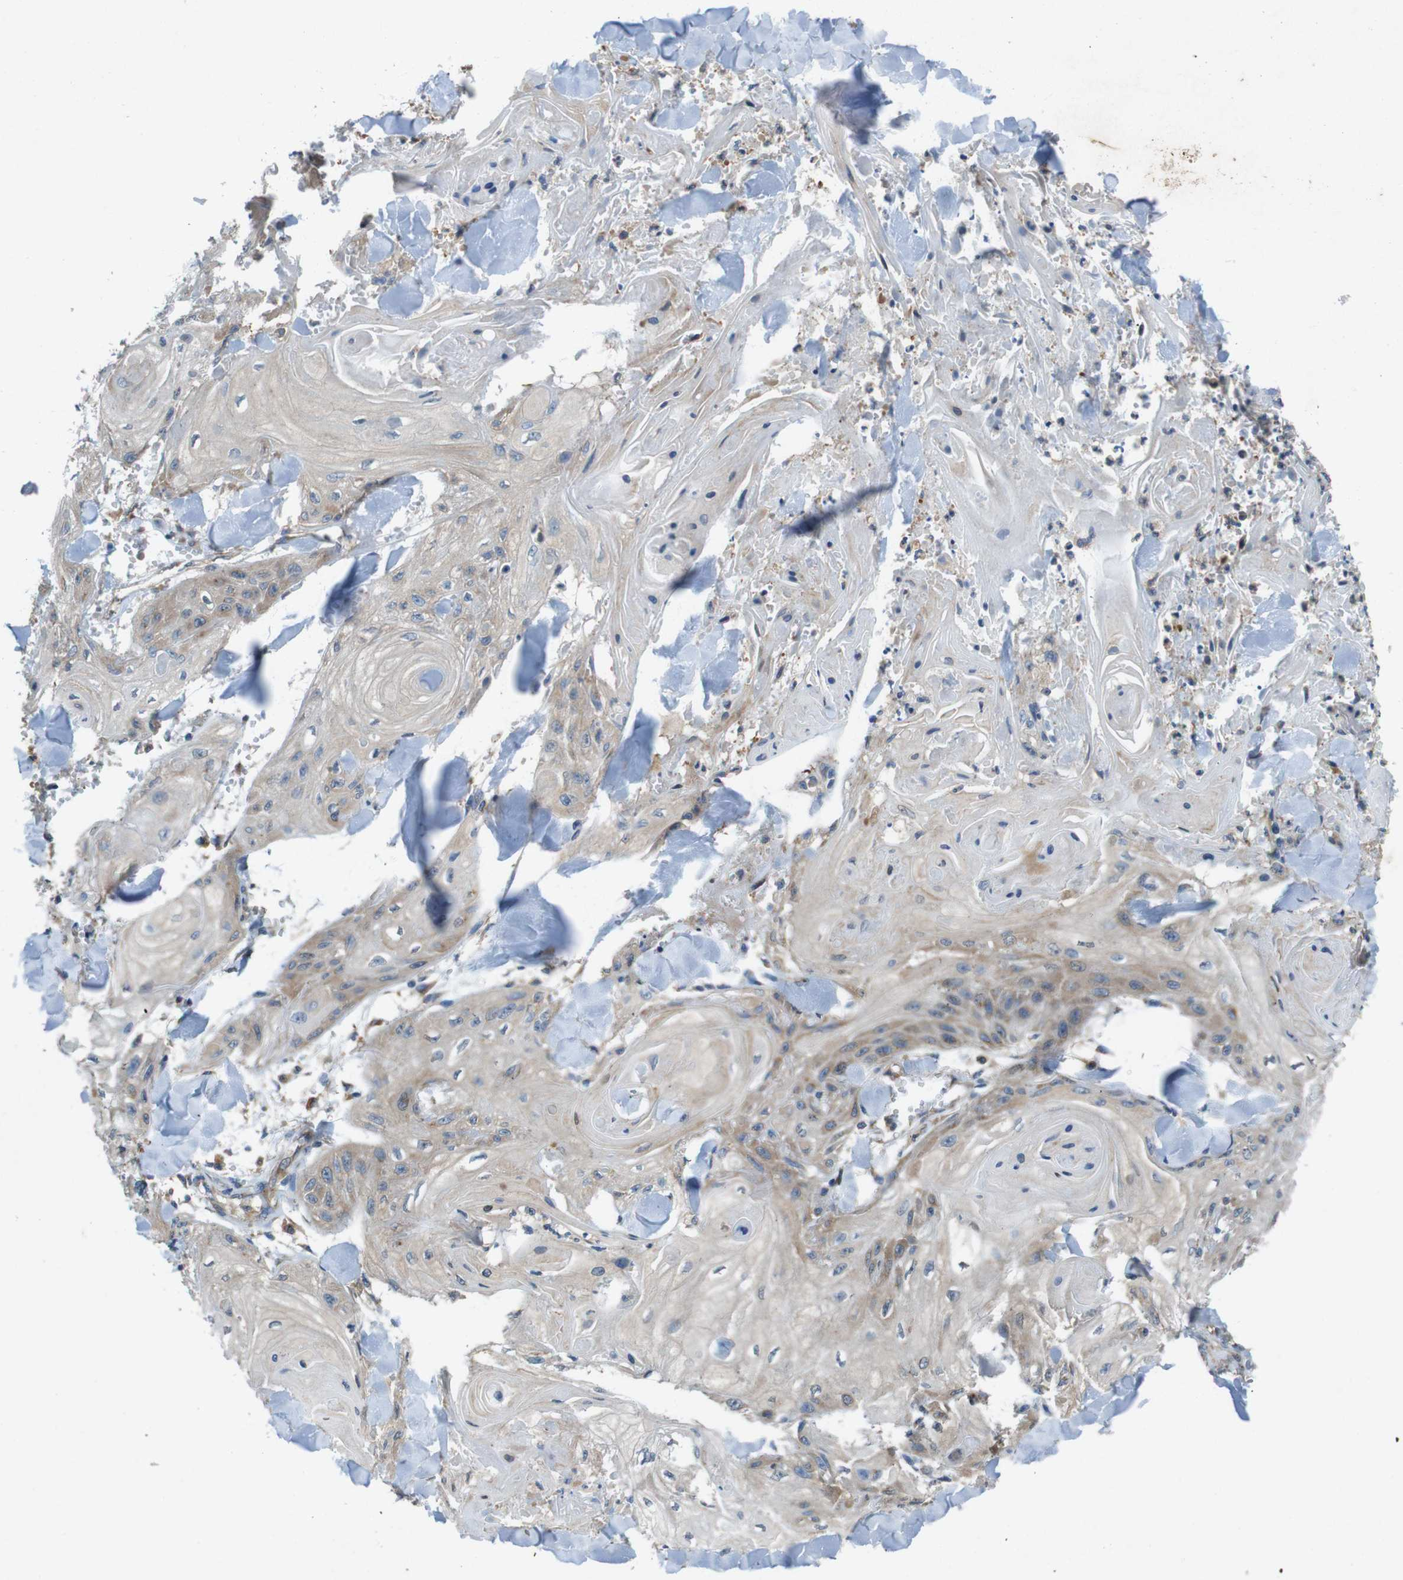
{"staining": {"intensity": "weak", "quantity": "<25%", "location": "cytoplasmic/membranous"}, "tissue": "skin cancer", "cell_type": "Tumor cells", "image_type": "cancer", "snomed": [{"axis": "morphology", "description": "Squamous cell carcinoma, NOS"}, {"axis": "topography", "description": "Skin"}], "caption": "A high-resolution image shows immunohistochemistry (IHC) staining of skin cancer (squamous cell carcinoma), which displays no significant positivity in tumor cells.", "gene": "DCTN1", "patient": {"sex": "male", "age": 74}}